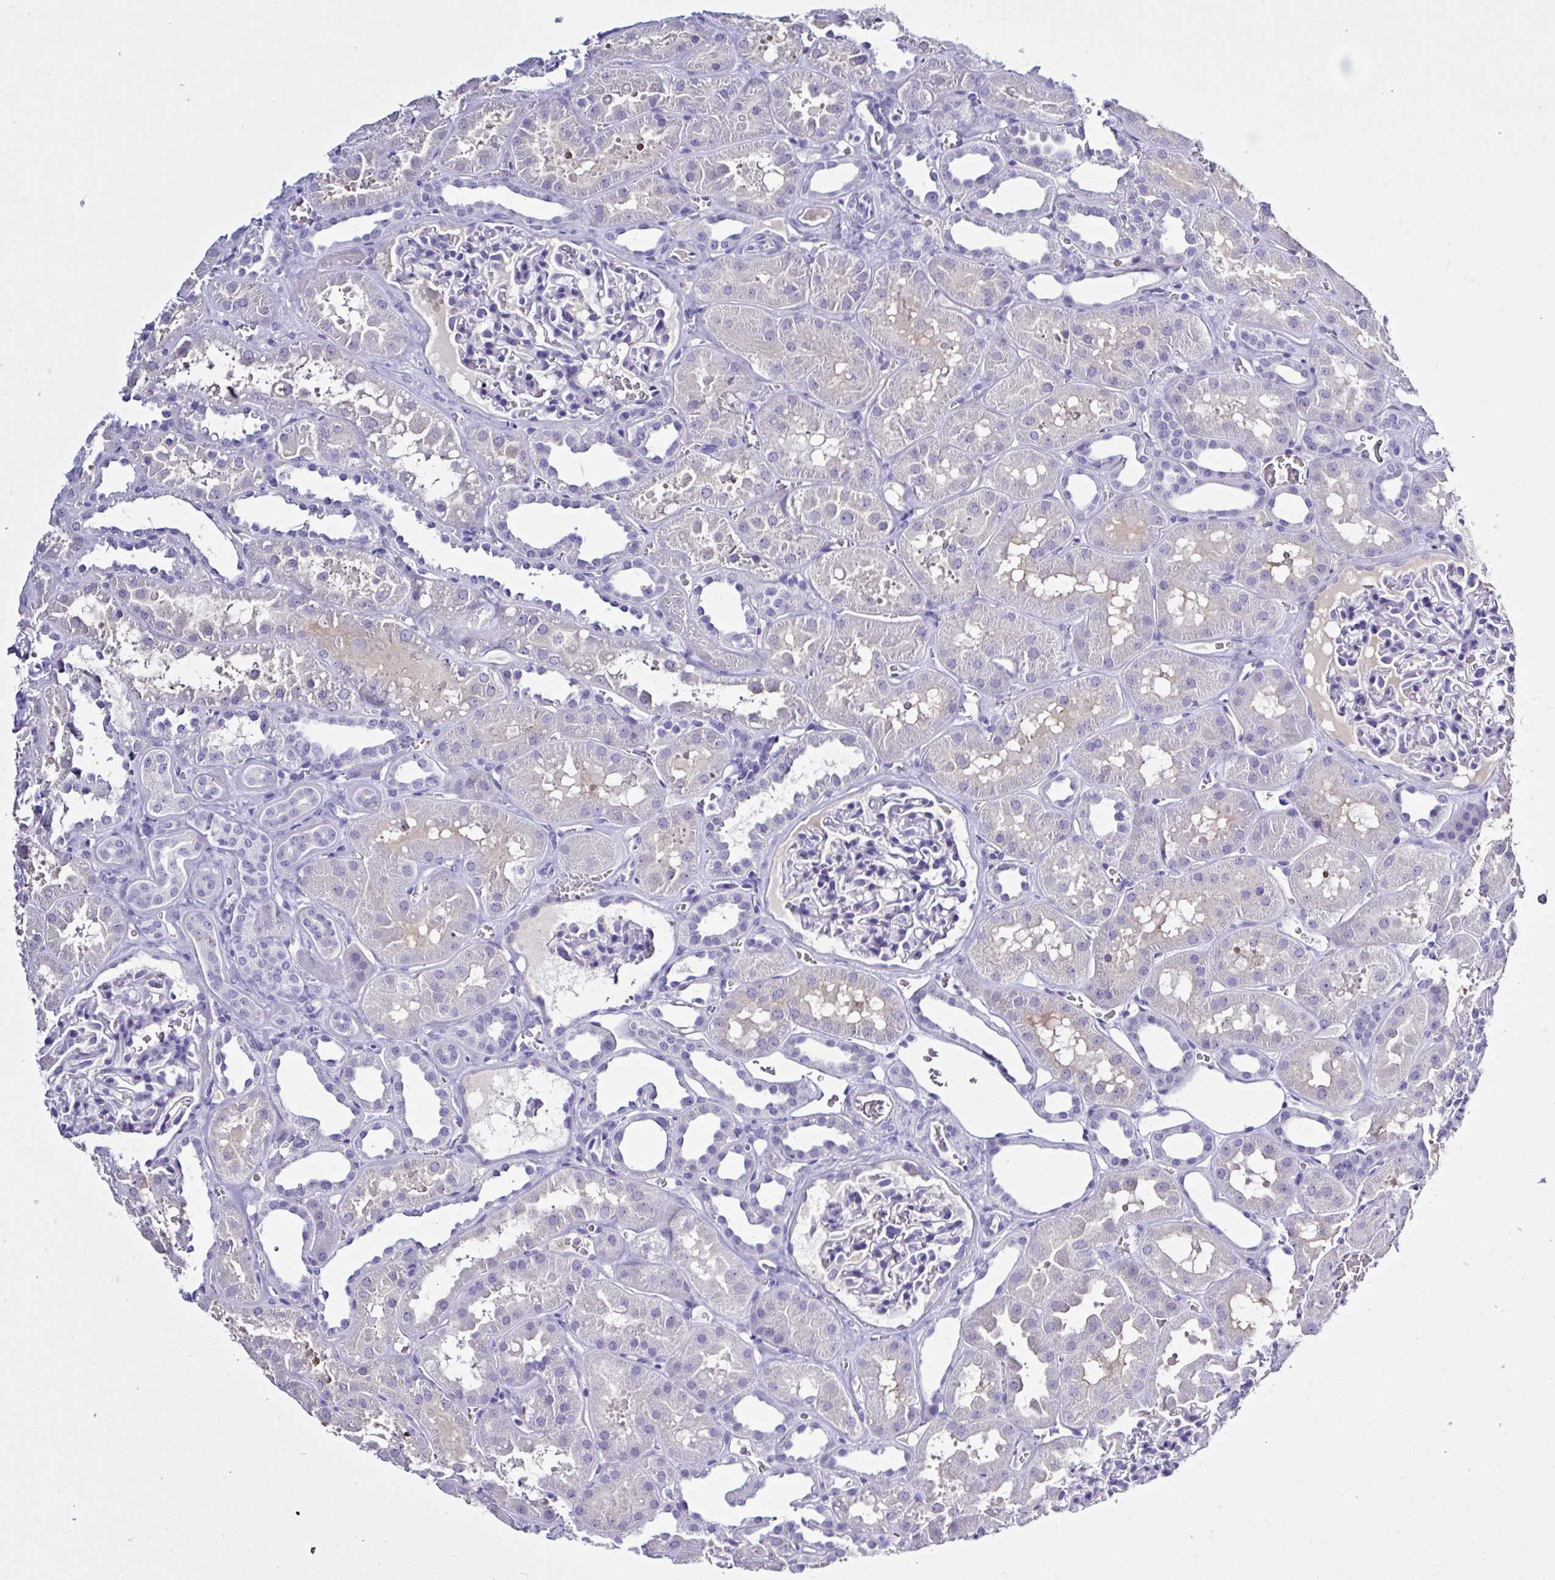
{"staining": {"intensity": "negative", "quantity": "none", "location": "none"}, "tissue": "kidney", "cell_type": "Cells in glomeruli", "image_type": "normal", "snomed": [{"axis": "morphology", "description": "Normal tissue, NOS"}, {"axis": "topography", "description": "Kidney"}], "caption": "An immunohistochemistry photomicrograph of normal kidney is shown. There is no staining in cells in glomeruli of kidney.", "gene": "USP35", "patient": {"sex": "female", "age": 41}}